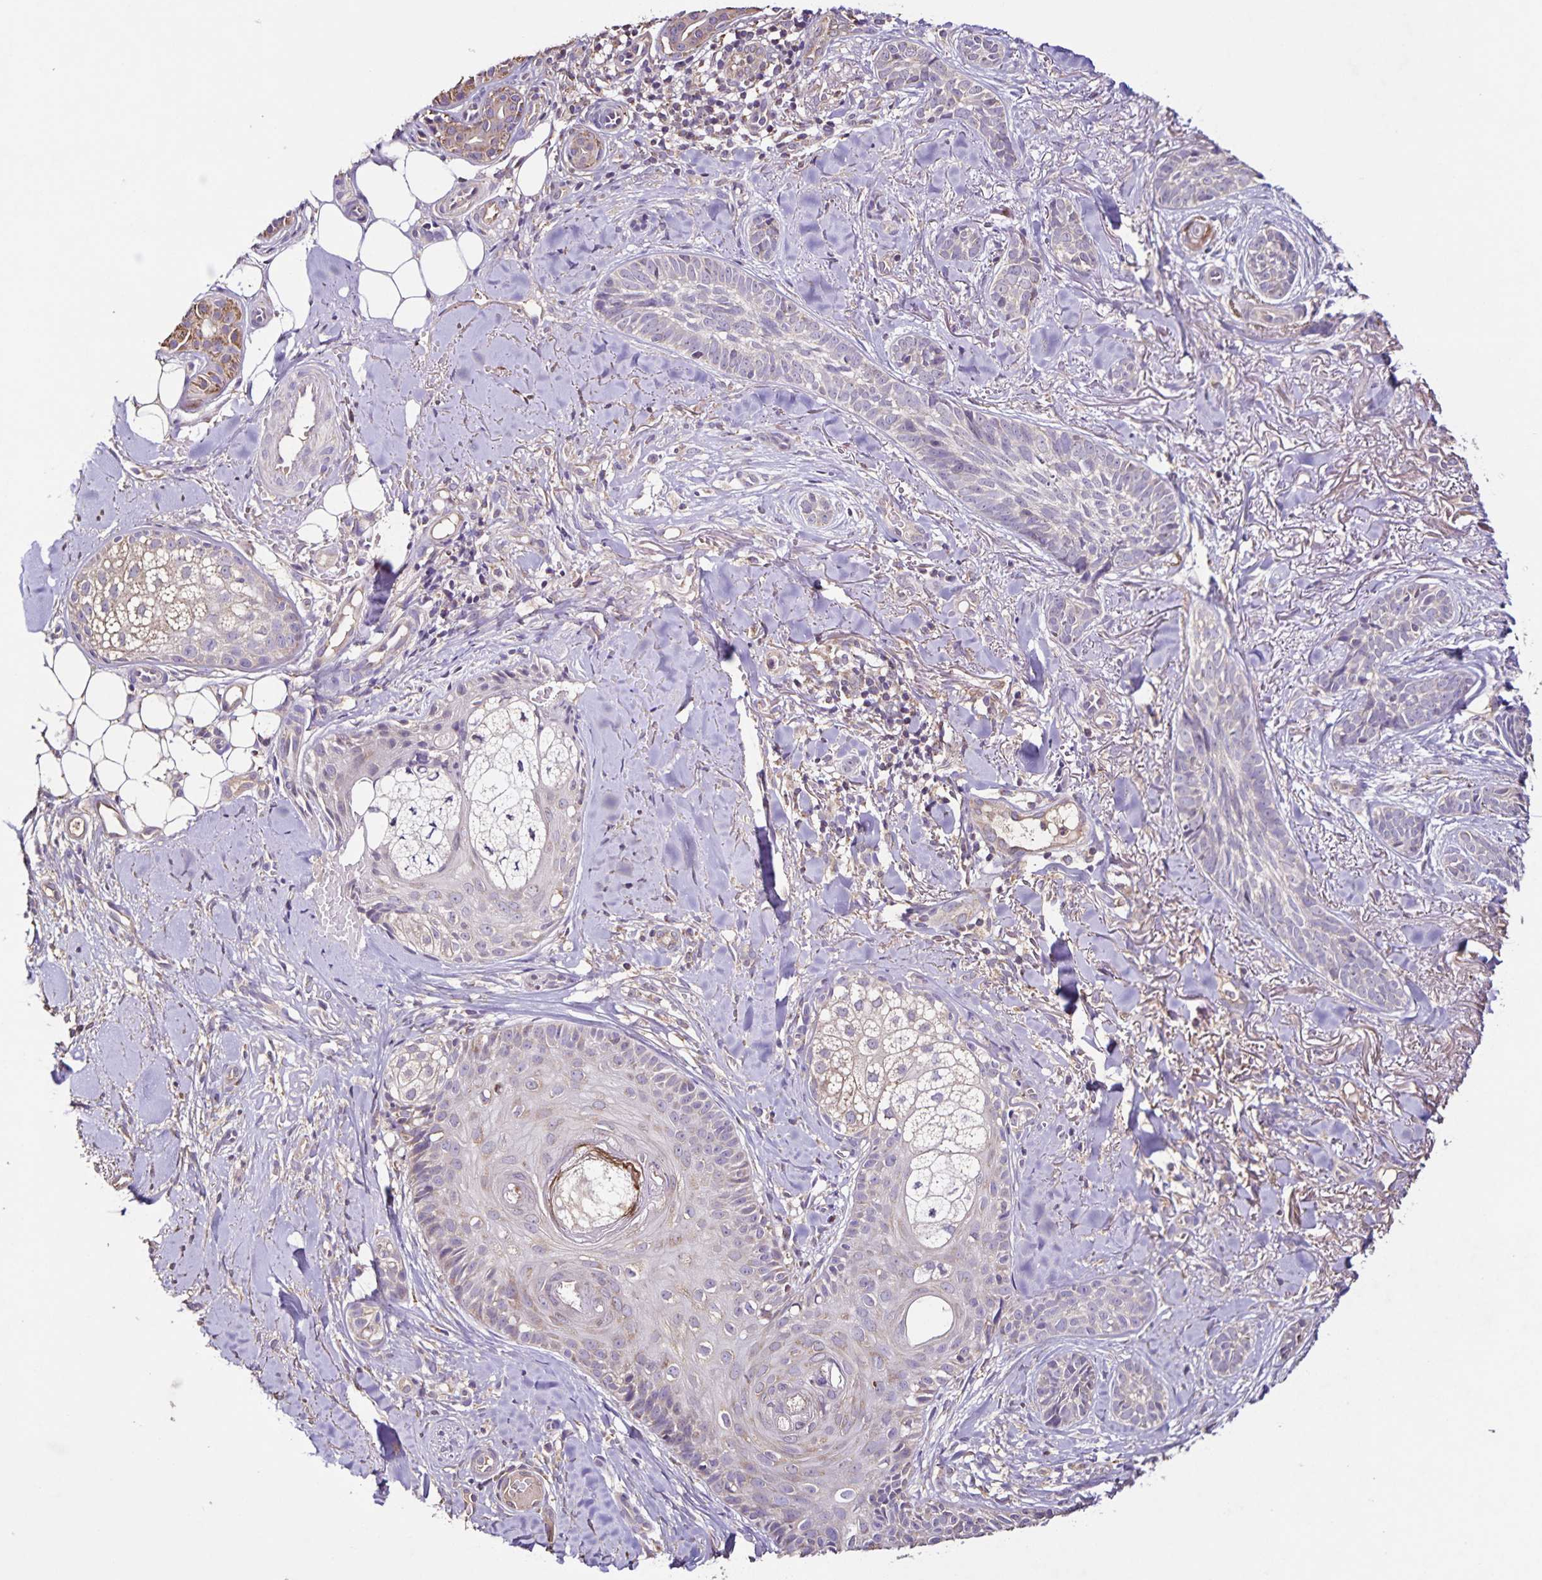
{"staining": {"intensity": "negative", "quantity": "none", "location": "none"}, "tissue": "skin cancer", "cell_type": "Tumor cells", "image_type": "cancer", "snomed": [{"axis": "morphology", "description": "Basal cell carcinoma"}, {"axis": "morphology", "description": "BCC, high aggressive"}, {"axis": "topography", "description": "Skin"}], "caption": "Immunohistochemistry (IHC) micrograph of neoplastic tissue: human skin cancer stained with DAB shows no significant protein positivity in tumor cells.", "gene": "MAN1A1", "patient": {"sex": "female", "age": 79}}